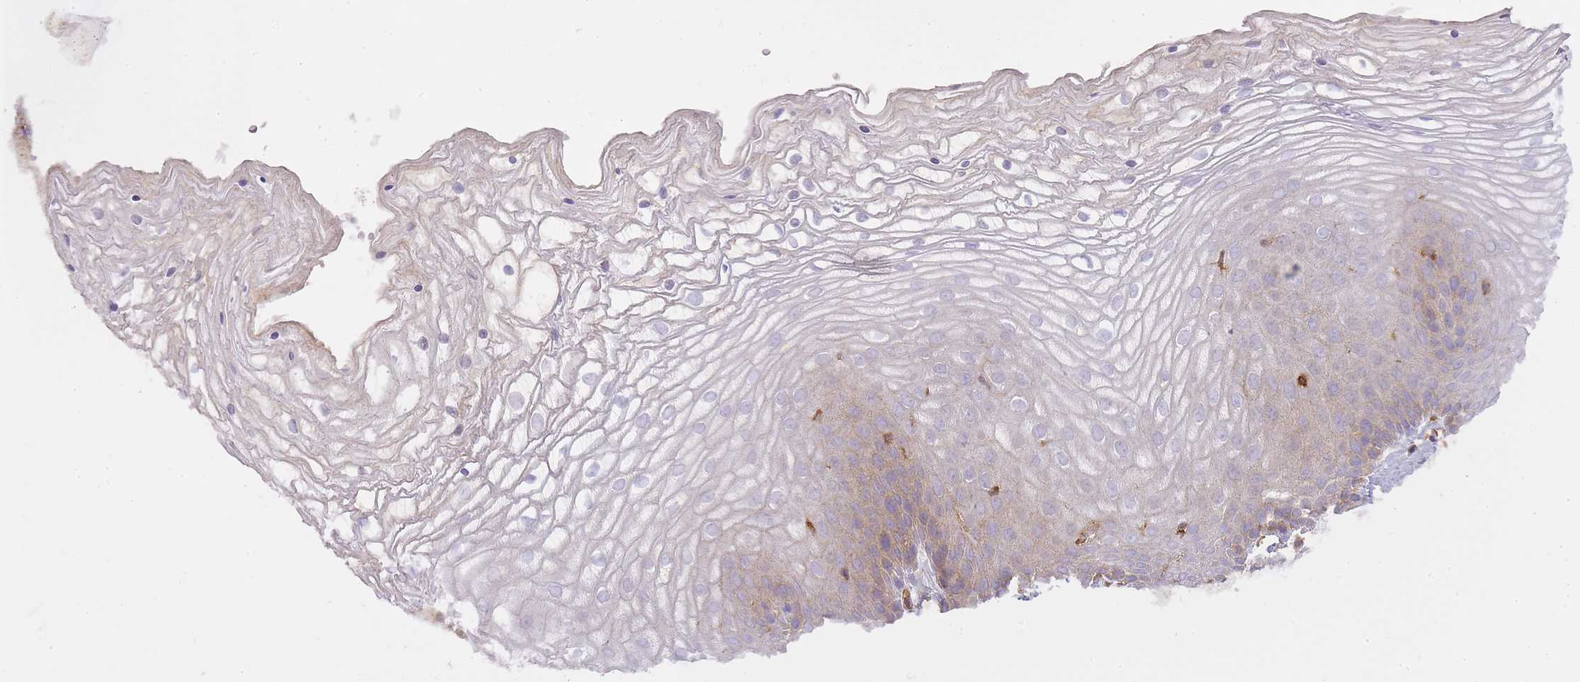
{"staining": {"intensity": "moderate", "quantity": "25%-75%", "location": "cytoplasmic/membranous"}, "tissue": "vagina", "cell_type": "Squamous epithelial cells", "image_type": "normal", "snomed": [{"axis": "morphology", "description": "Normal tissue, NOS"}, {"axis": "topography", "description": "Vagina"}, {"axis": "topography", "description": "Cervix"}], "caption": "Immunohistochemical staining of benign human vagina displays 25%-75% levels of moderate cytoplasmic/membranous protein positivity in approximately 25%-75% of squamous epithelial cells. The staining was performed using DAB to visualize the protein expression in brown, while the nuclei were stained in blue with hematoxylin (Magnification: 20x).", "gene": "MSN", "patient": {"sex": "female", "age": 40}}